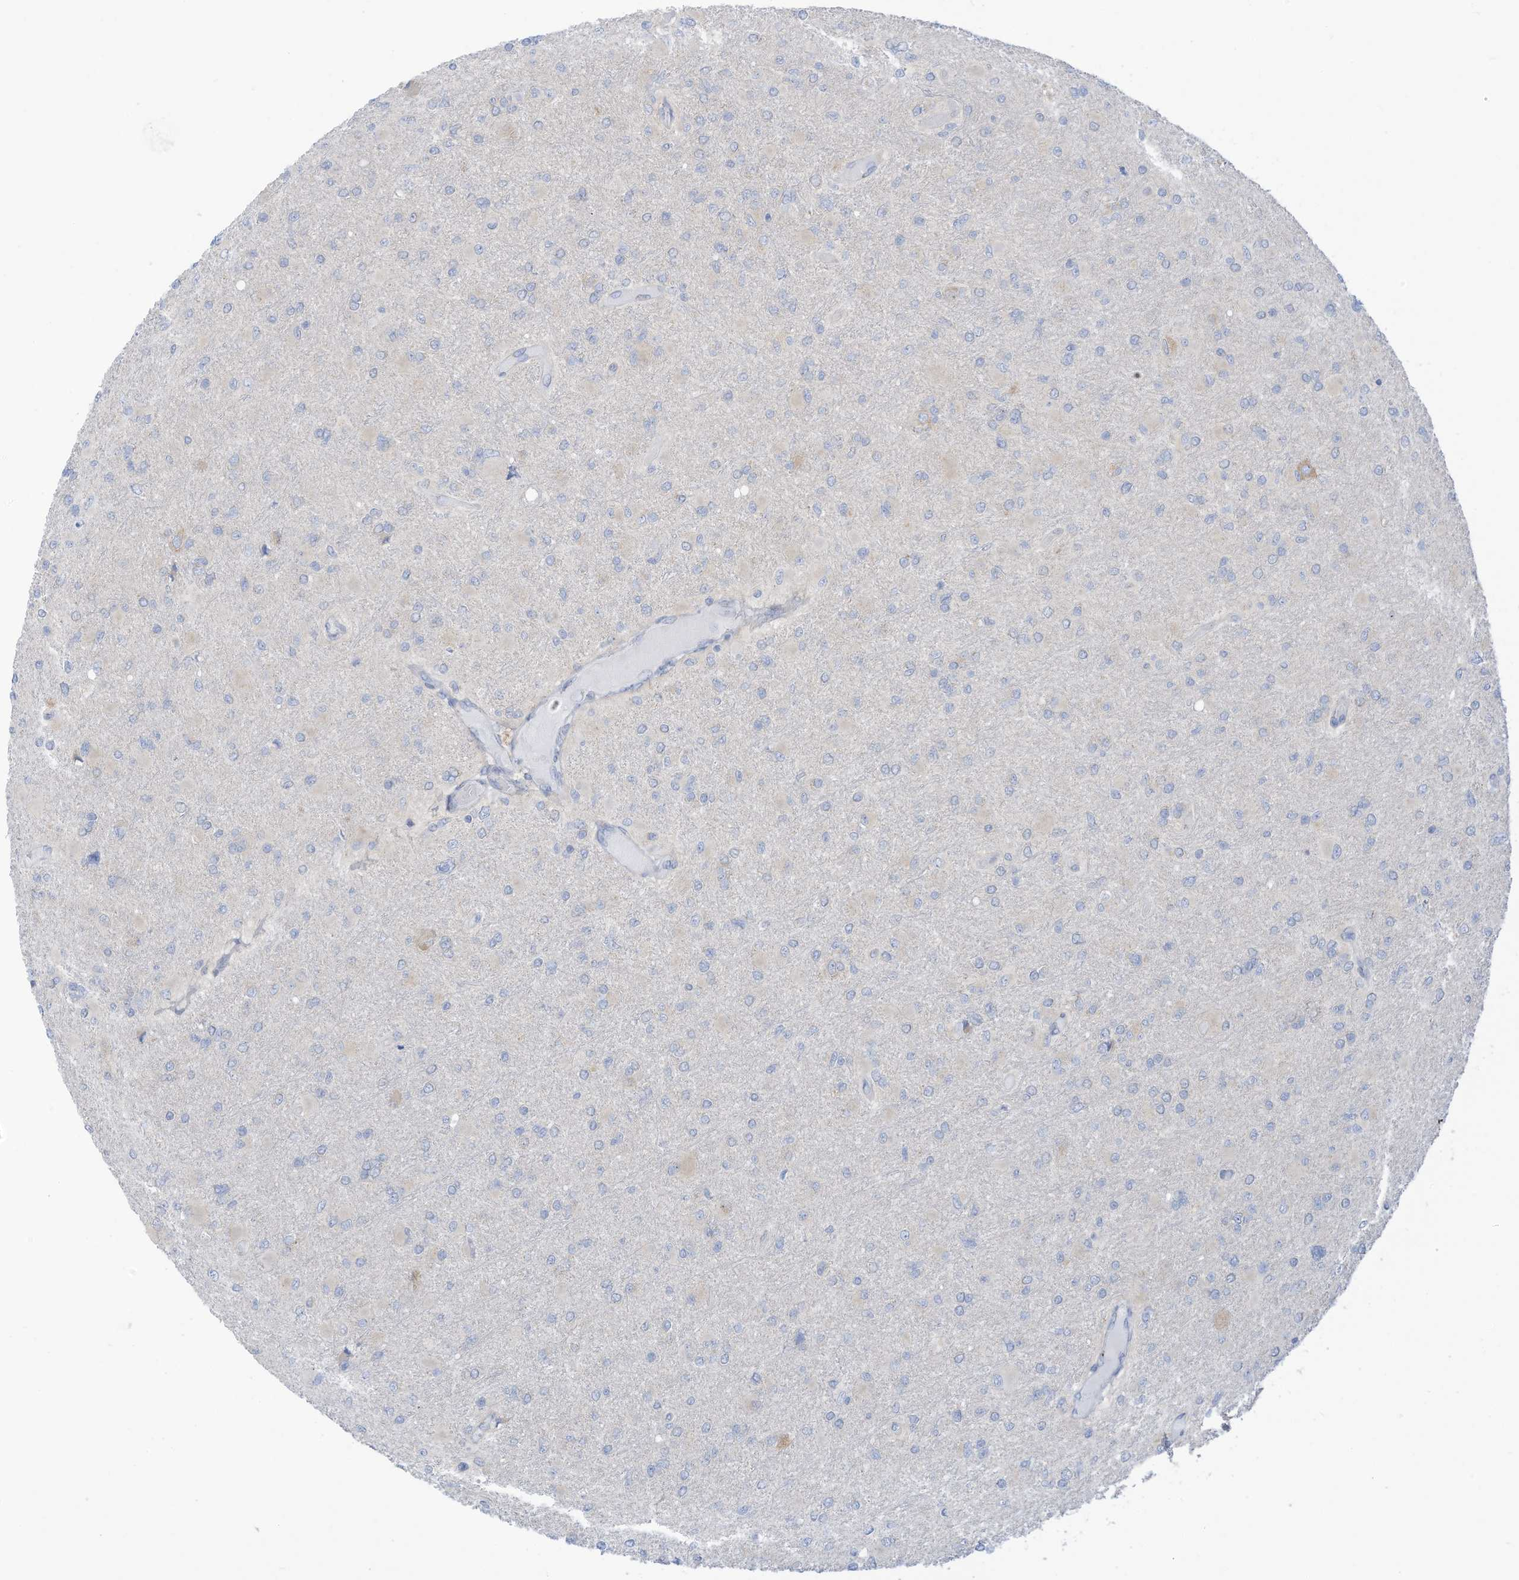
{"staining": {"intensity": "negative", "quantity": "none", "location": "none"}, "tissue": "glioma", "cell_type": "Tumor cells", "image_type": "cancer", "snomed": [{"axis": "morphology", "description": "Glioma, malignant, High grade"}, {"axis": "topography", "description": "Cerebral cortex"}], "caption": "Immunohistochemistry photomicrograph of neoplastic tissue: malignant glioma (high-grade) stained with DAB (3,3'-diaminobenzidine) displays no significant protein positivity in tumor cells.", "gene": "TRMT2B", "patient": {"sex": "female", "age": 36}}